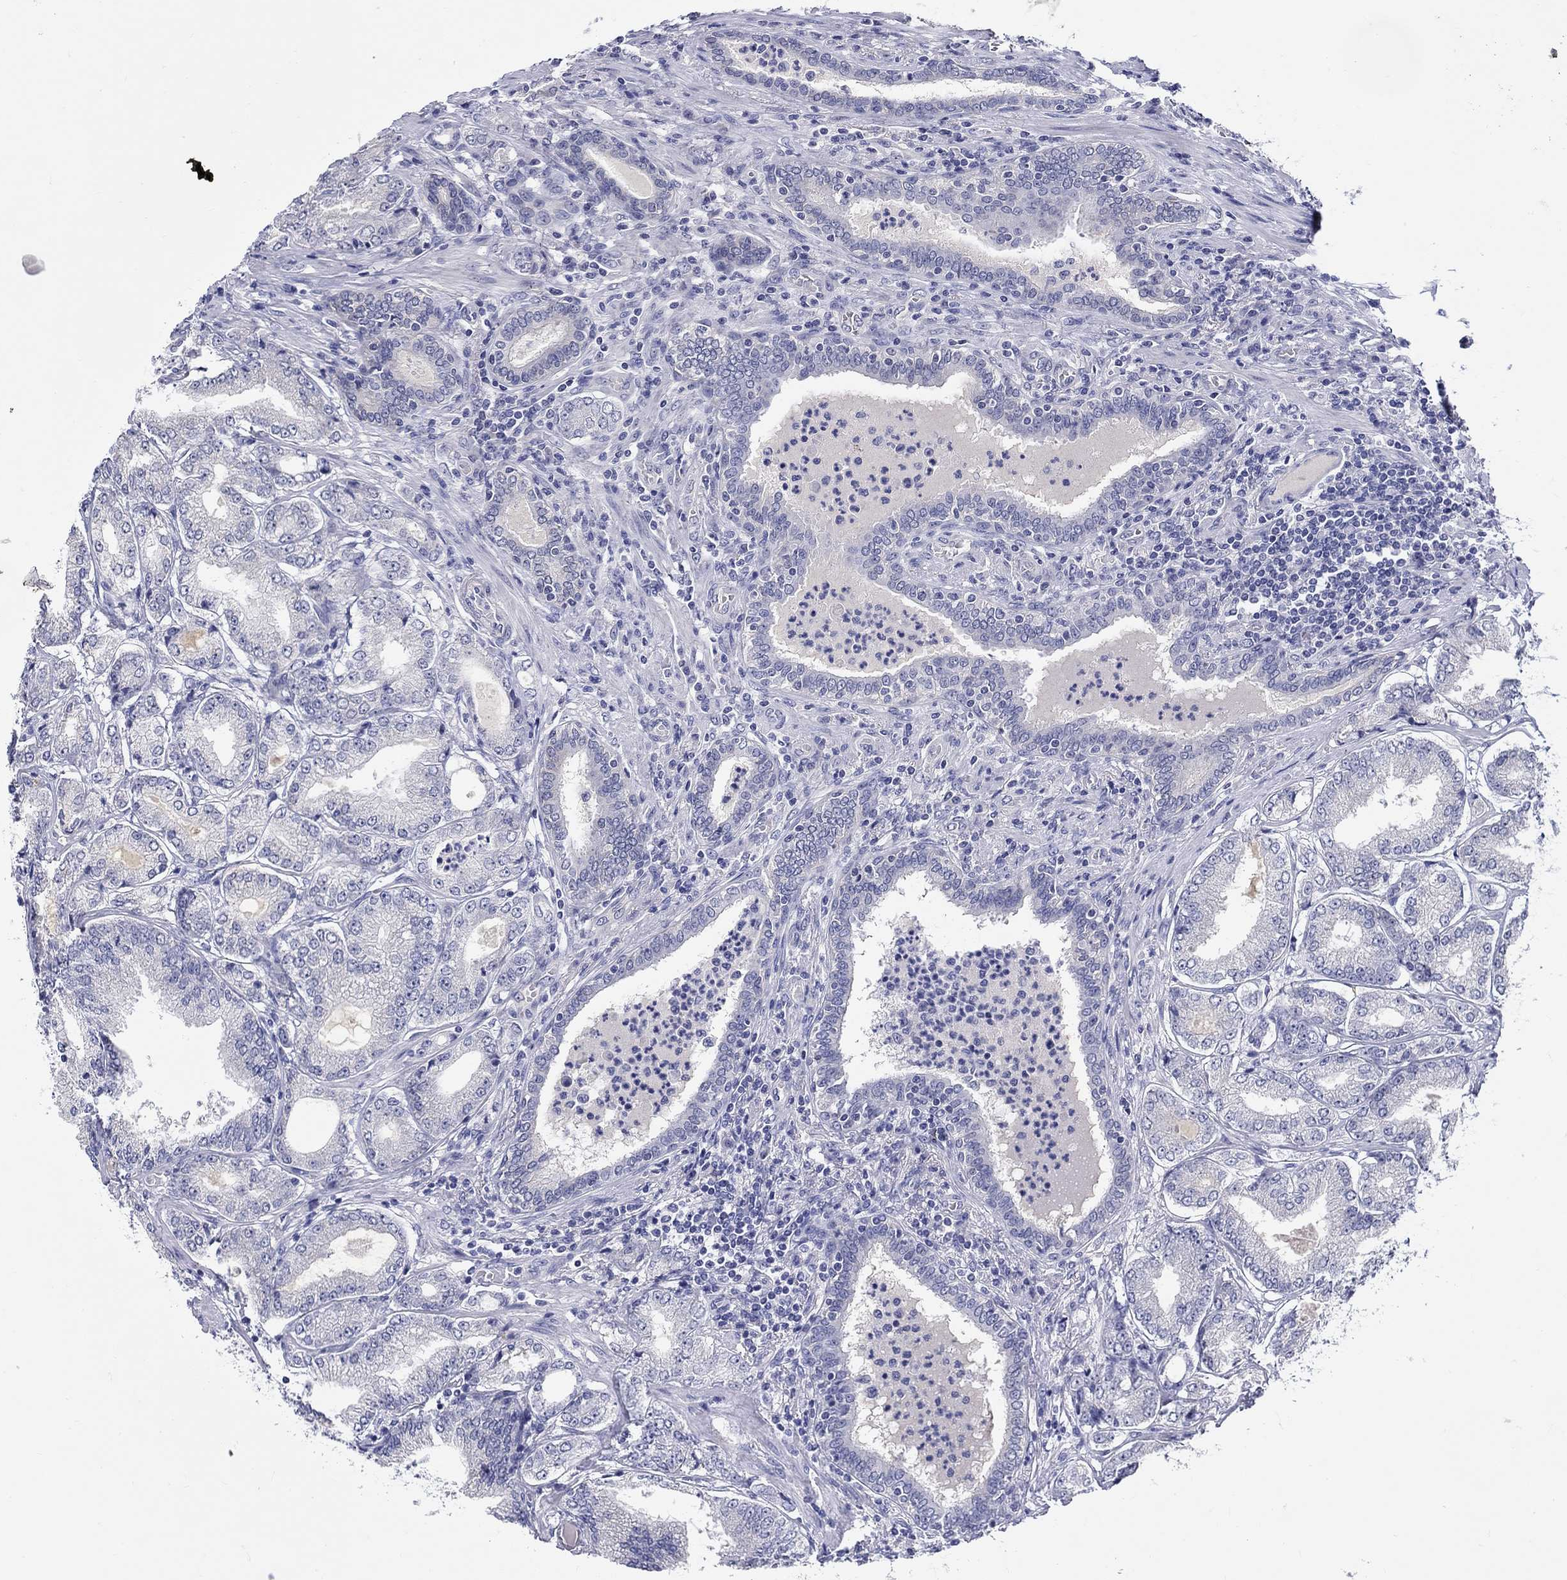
{"staining": {"intensity": "negative", "quantity": "none", "location": "none"}, "tissue": "prostate cancer", "cell_type": "Tumor cells", "image_type": "cancer", "snomed": [{"axis": "morphology", "description": "Adenocarcinoma, NOS"}, {"axis": "topography", "description": "Prostate"}], "caption": "Photomicrograph shows no significant protein expression in tumor cells of prostate cancer. (Brightfield microscopy of DAB (3,3'-diaminobenzidine) immunohistochemistry (IHC) at high magnification).", "gene": "SLC30A3", "patient": {"sex": "male", "age": 65}}